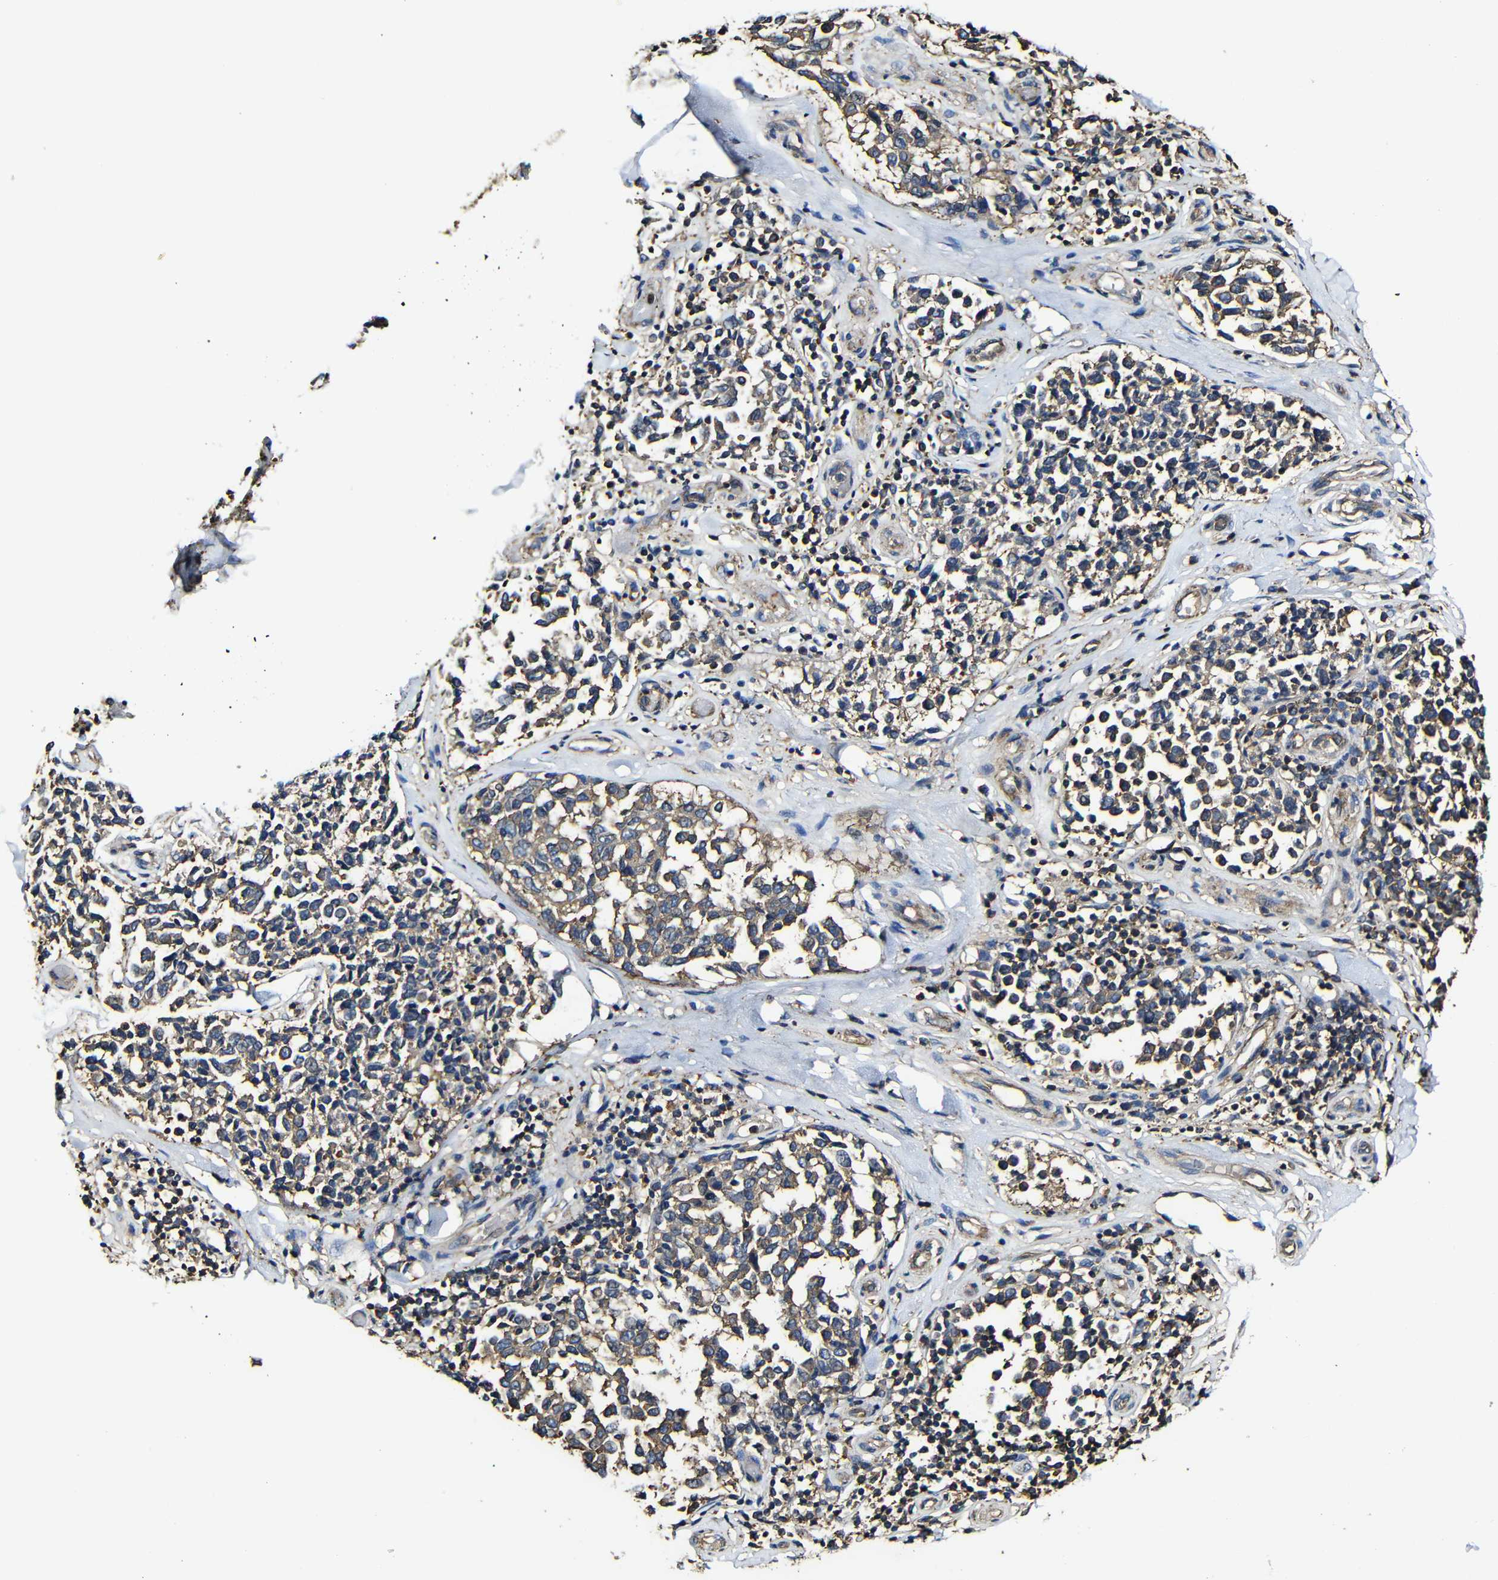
{"staining": {"intensity": "moderate", "quantity": "25%-75%", "location": "cytoplasmic/membranous"}, "tissue": "melanoma", "cell_type": "Tumor cells", "image_type": "cancer", "snomed": [{"axis": "morphology", "description": "Malignant melanoma, NOS"}, {"axis": "topography", "description": "Skin"}], "caption": "Immunohistochemical staining of human melanoma shows medium levels of moderate cytoplasmic/membranous positivity in about 25%-75% of tumor cells.", "gene": "MSN", "patient": {"sex": "female", "age": 64}}